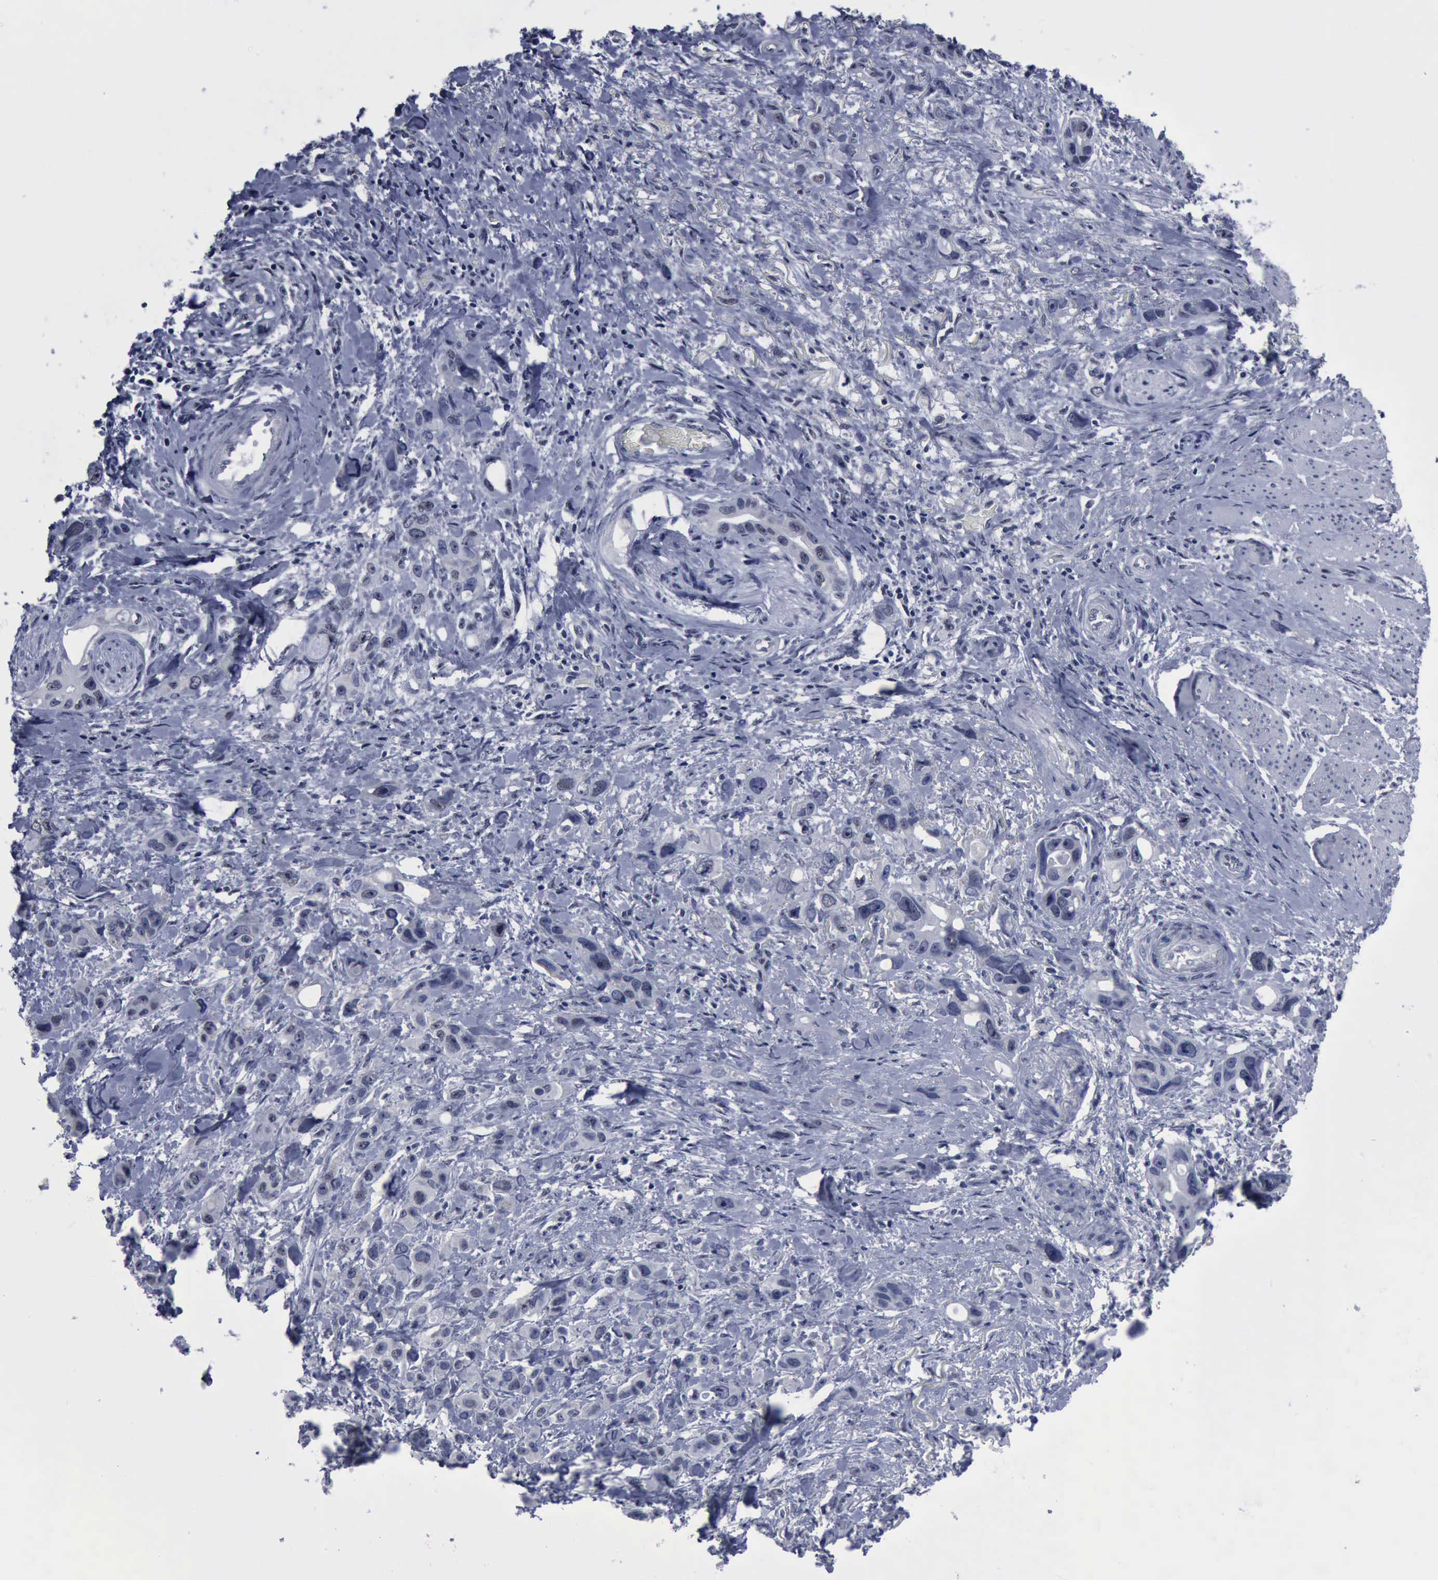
{"staining": {"intensity": "negative", "quantity": "none", "location": "none"}, "tissue": "stomach cancer", "cell_type": "Tumor cells", "image_type": "cancer", "snomed": [{"axis": "morphology", "description": "Adenocarcinoma, NOS"}, {"axis": "topography", "description": "Stomach, upper"}], "caption": "Protein analysis of stomach cancer exhibits no significant positivity in tumor cells.", "gene": "BRD1", "patient": {"sex": "male", "age": 47}}